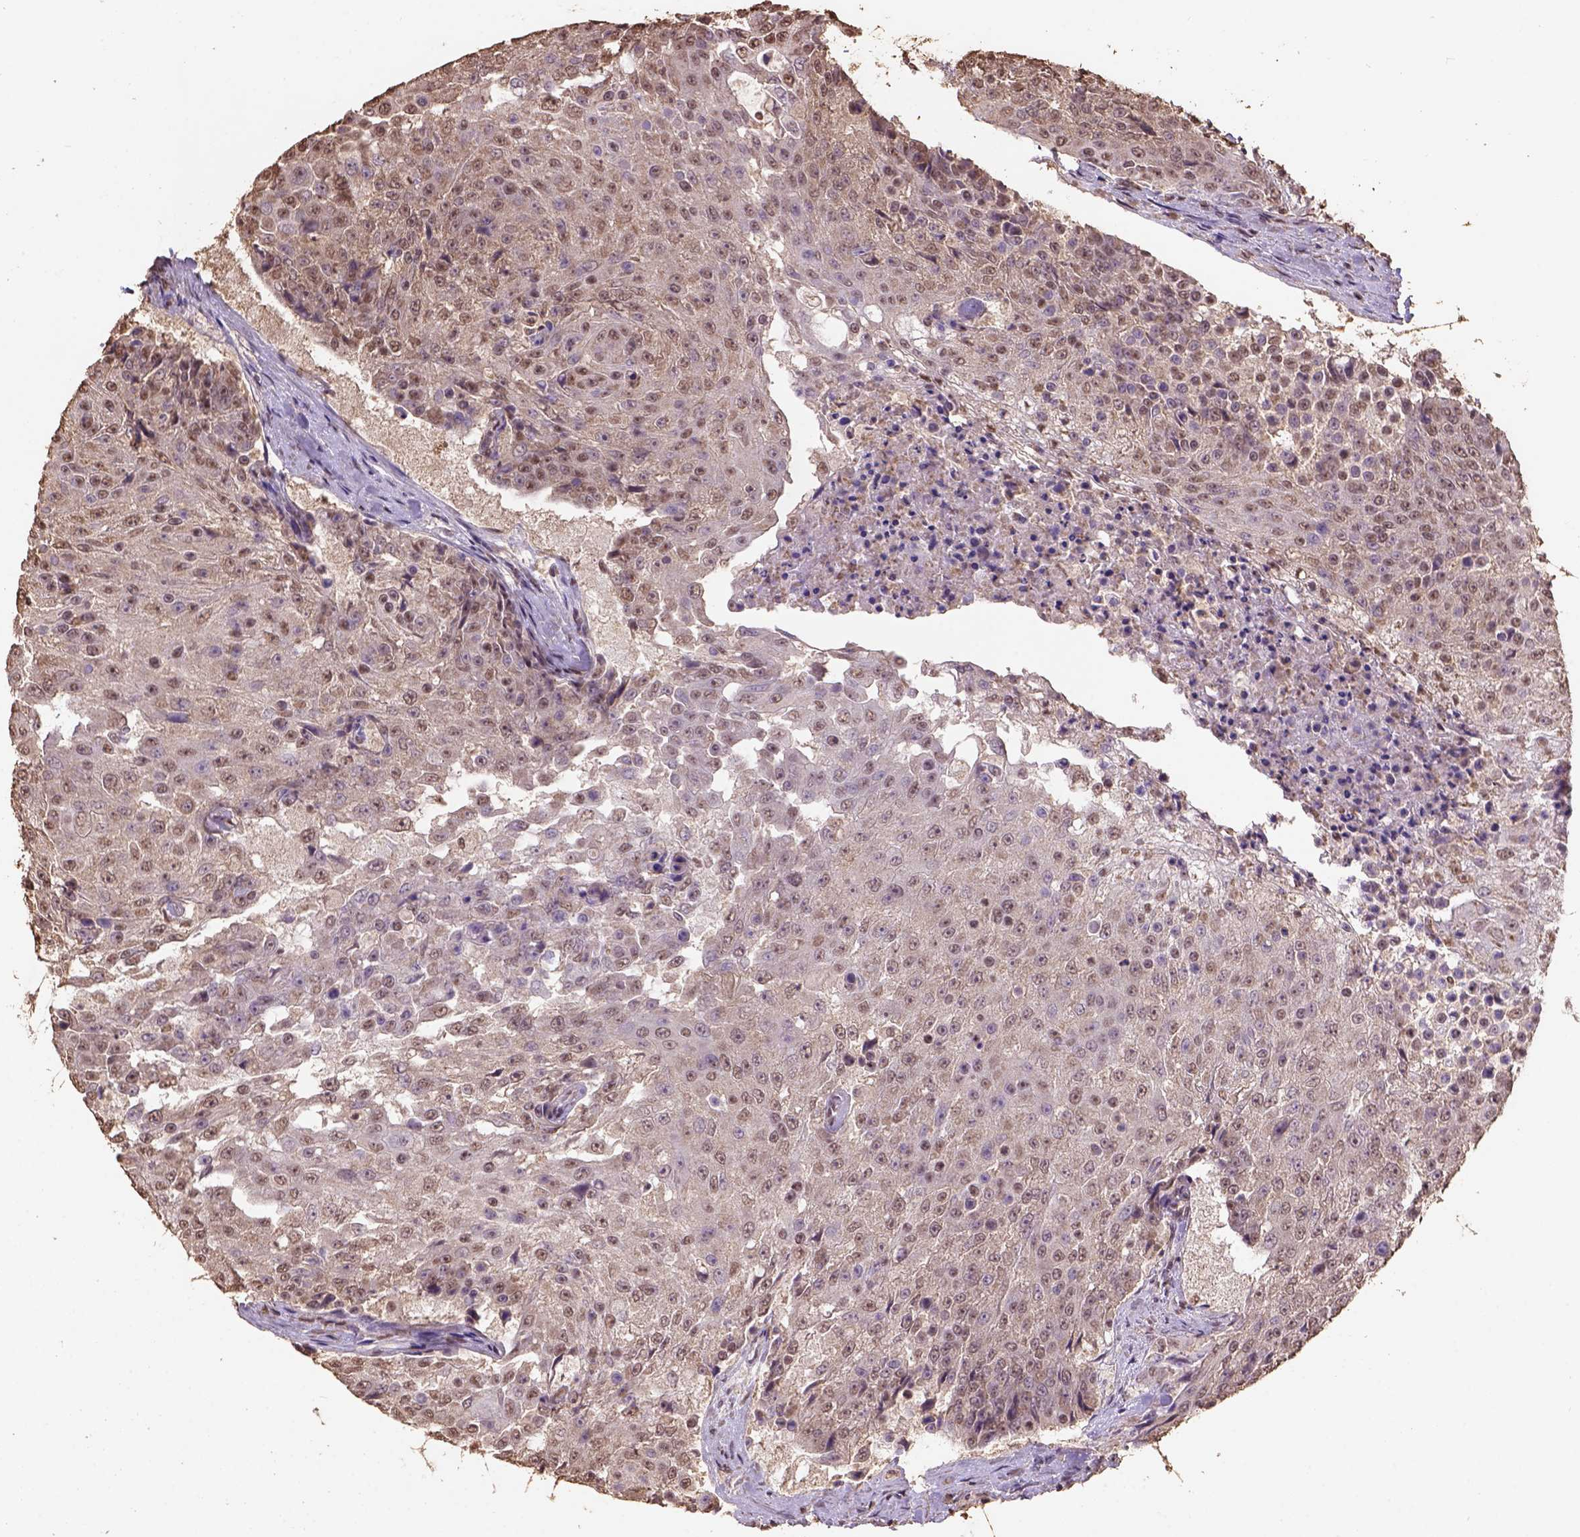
{"staining": {"intensity": "moderate", "quantity": "25%-75%", "location": "nuclear"}, "tissue": "urothelial cancer", "cell_type": "Tumor cells", "image_type": "cancer", "snomed": [{"axis": "morphology", "description": "Urothelial carcinoma, High grade"}, {"axis": "topography", "description": "Urinary bladder"}], "caption": "IHC photomicrograph of urothelial cancer stained for a protein (brown), which exhibits medium levels of moderate nuclear expression in about 25%-75% of tumor cells.", "gene": "CSTF2T", "patient": {"sex": "female", "age": 63}}